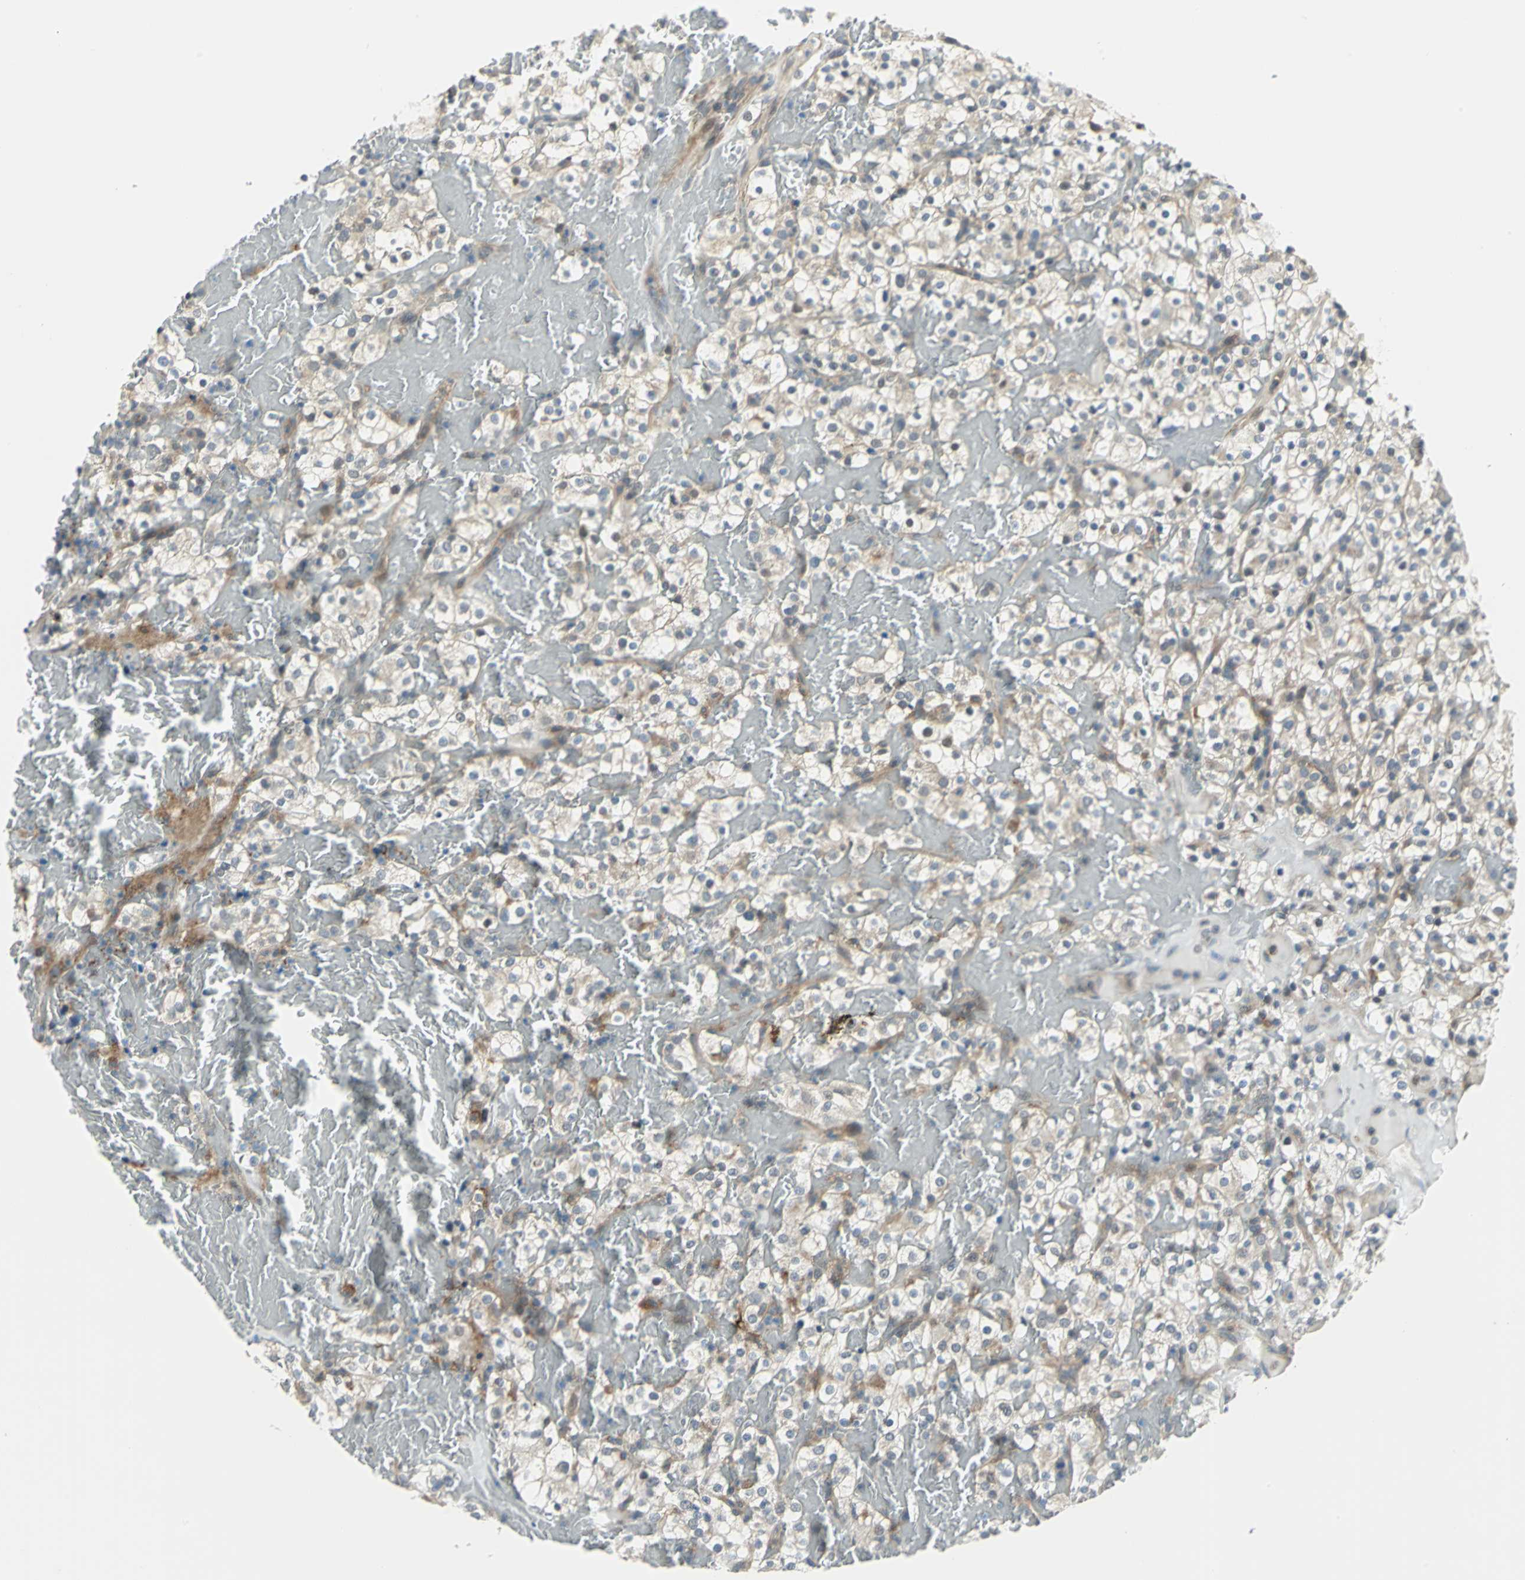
{"staining": {"intensity": "weak", "quantity": "25%-75%", "location": "cytoplasmic/membranous"}, "tissue": "renal cancer", "cell_type": "Tumor cells", "image_type": "cancer", "snomed": [{"axis": "morphology", "description": "Normal tissue, NOS"}, {"axis": "morphology", "description": "Adenocarcinoma, NOS"}, {"axis": "topography", "description": "Kidney"}], "caption": "Immunohistochemistry (DAB (3,3'-diaminobenzidine)) staining of human renal cancer demonstrates weak cytoplasmic/membranous protein positivity in about 25%-75% of tumor cells. Ihc stains the protein of interest in brown and the nuclei are stained blue.", "gene": "PLAGL2", "patient": {"sex": "female", "age": 72}}